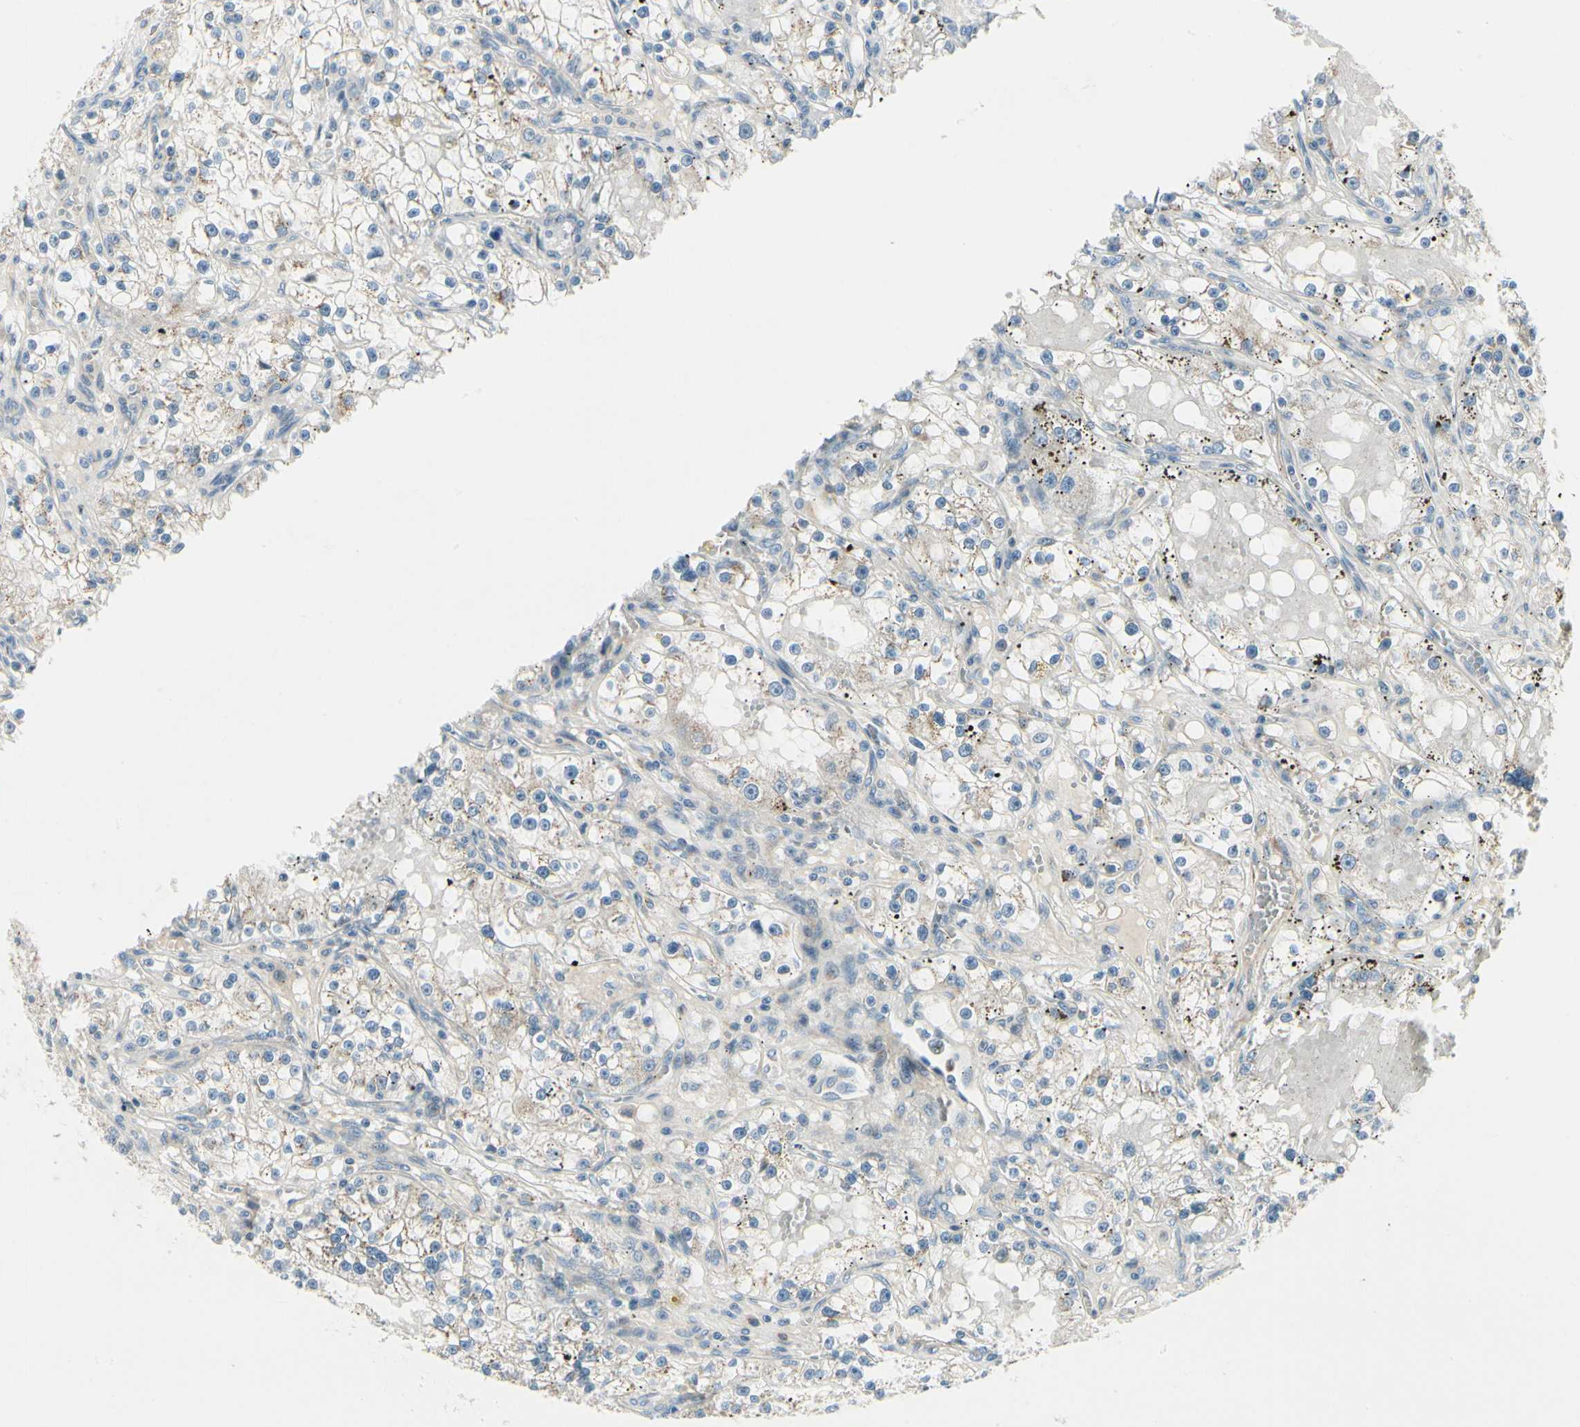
{"staining": {"intensity": "moderate", "quantity": "<25%", "location": "cytoplasmic/membranous"}, "tissue": "renal cancer", "cell_type": "Tumor cells", "image_type": "cancer", "snomed": [{"axis": "morphology", "description": "Adenocarcinoma, NOS"}, {"axis": "topography", "description": "Kidney"}], "caption": "IHC image of human adenocarcinoma (renal) stained for a protein (brown), which shows low levels of moderate cytoplasmic/membranous expression in about <25% of tumor cells.", "gene": "ABCA3", "patient": {"sex": "male", "age": 56}}